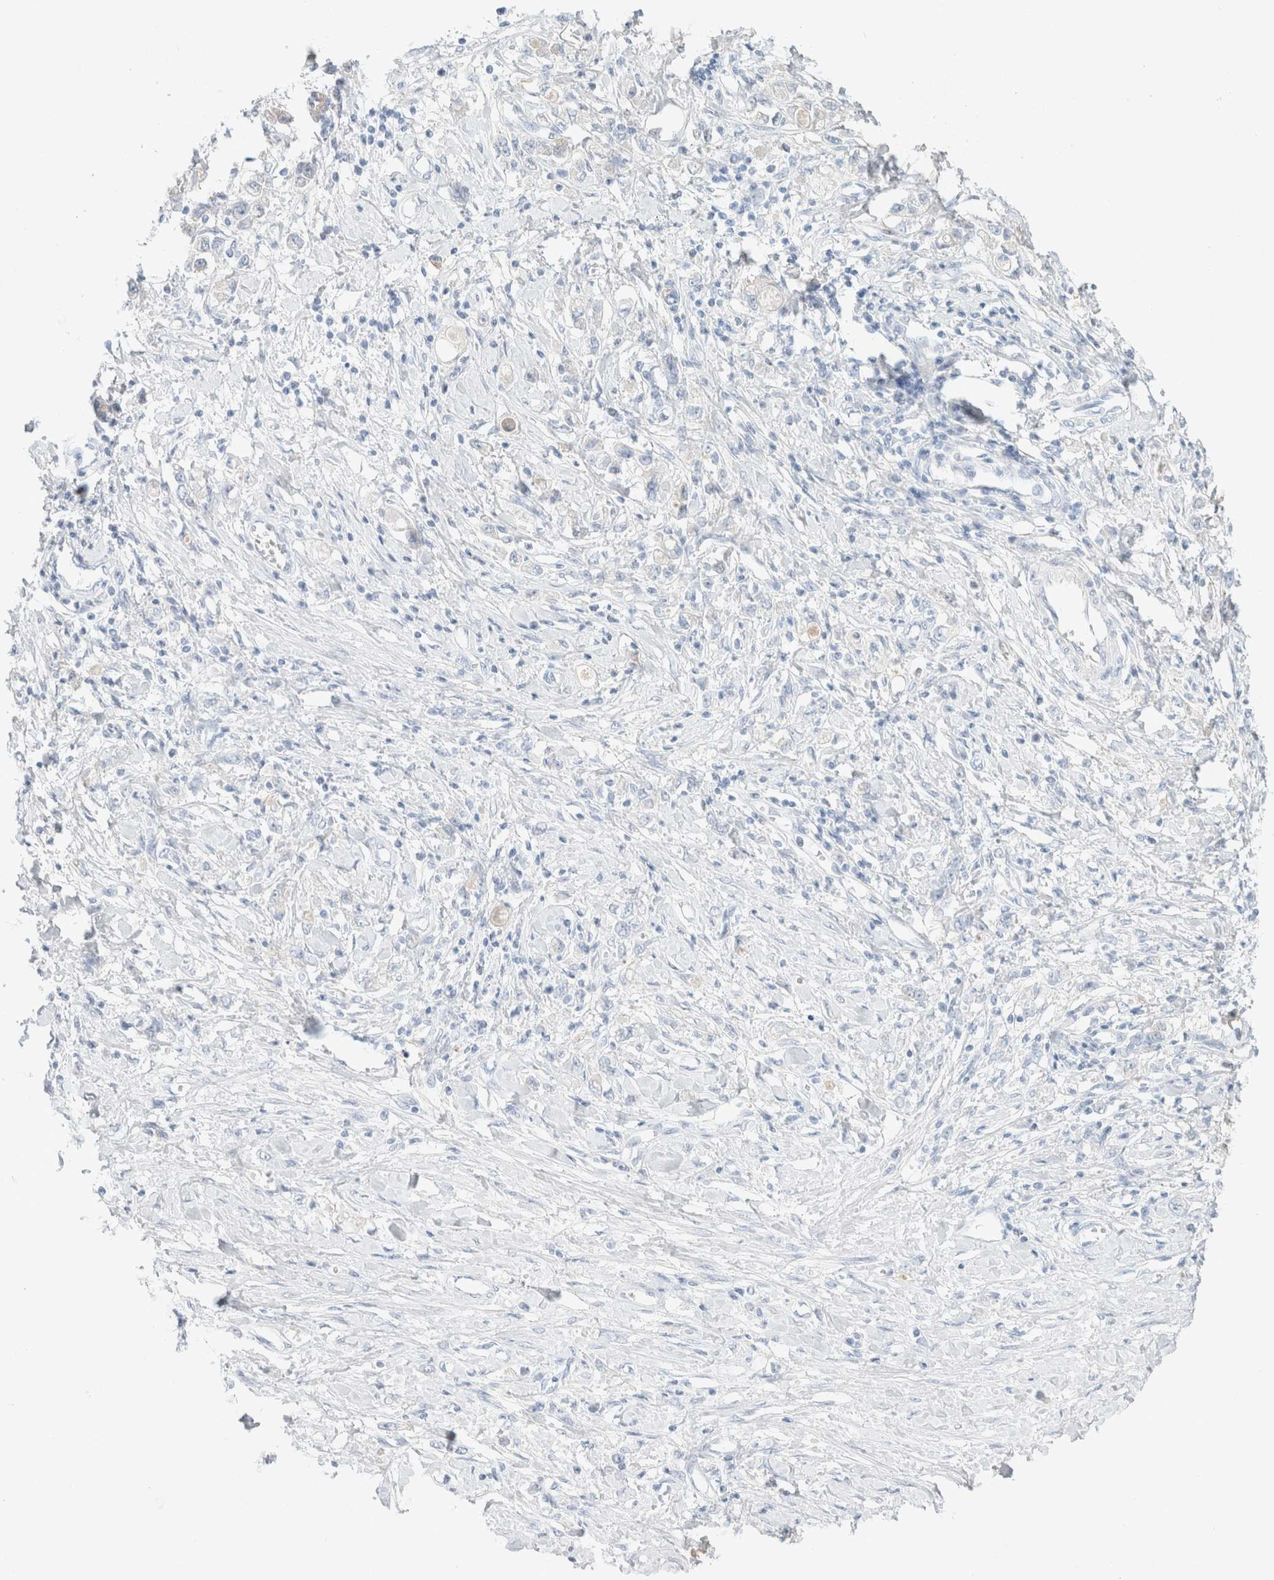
{"staining": {"intensity": "negative", "quantity": "none", "location": "none"}, "tissue": "stomach cancer", "cell_type": "Tumor cells", "image_type": "cancer", "snomed": [{"axis": "morphology", "description": "Adenocarcinoma, NOS"}, {"axis": "topography", "description": "Stomach"}], "caption": "Immunohistochemistry (IHC) micrograph of stomach adenocarcinoma stained for a protein (brown), which displays no staining in tumor cells.", "gene": "CPQ", "patient": {"sex": "female", "age": 76}}